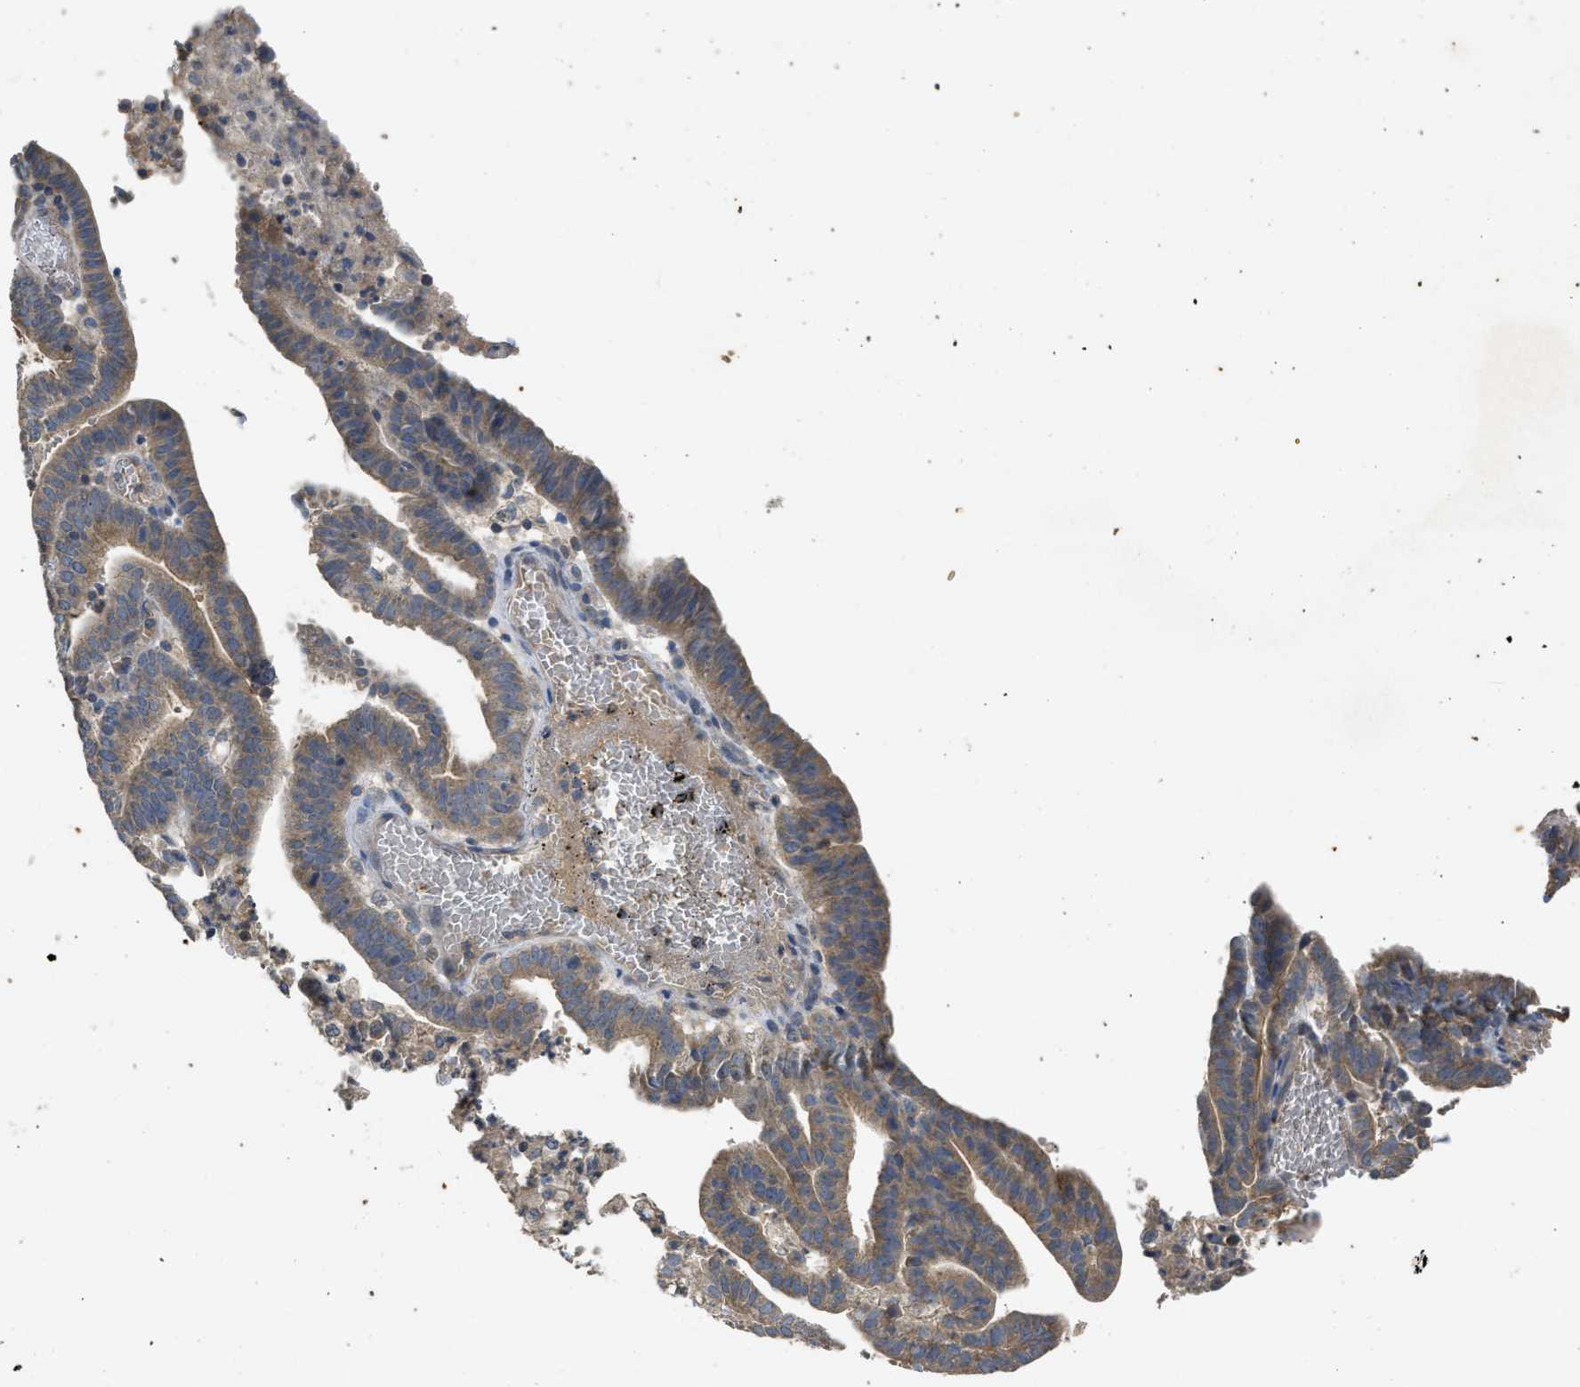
{"staining": {"intensity": "weak", "quantity": ">75%", "location": "cytoplasmic/membranous"}, "tissue": "endometrial cancer", "cell_type": "Tumor cells", "image_type": "cancer", "snomed": [{"axis": "morphology", "description": "Adenocarcinoma, NOS"}, {"axis": "topography", "description": "Uterus"}], "caption": "Tumor cells reveal low levels of weak cytoplasmic/membranous expression in about >75% of cells in endometrial cancer.", "gene": "PPP3CA", "patient": {"sex": "female", "age": 83}}